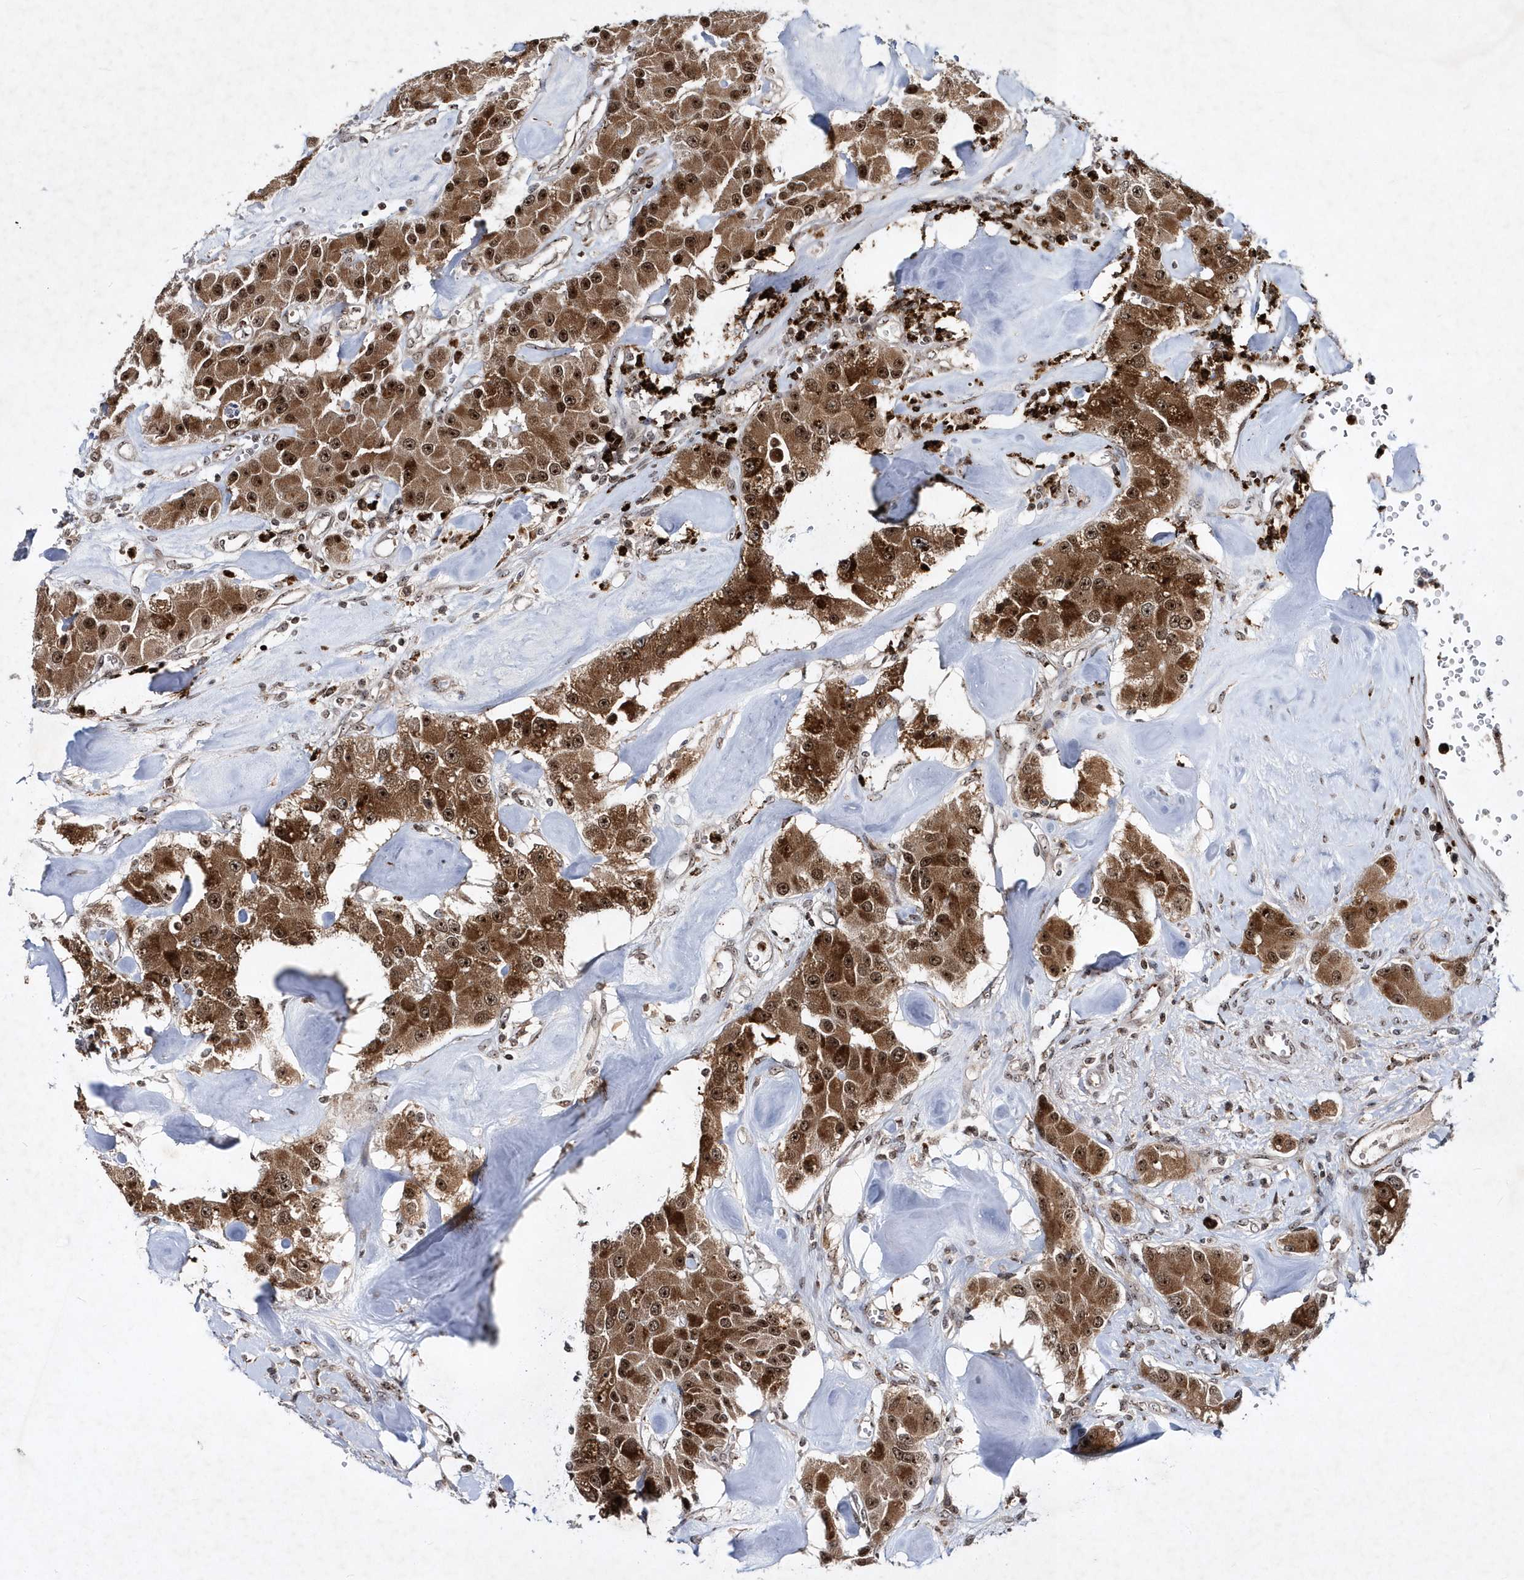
{"staining": {"intensity": "strong", "quantity": ">75%", "location": "cytoplasmic/membranous,nuclear"}, "tissue": "carcinoid", "cell_type": "Tumor cells", "image_type": "cancer", "snomed": [{"axis": "morphology", "description": "Carcinoid, malignant, NOS"}, {"axis": "topography", "description": "Pancreas"}], "caption": "IHC histopathology image of human carcinoid stained for a protein (brown), which reveals high levels of strong cytoplasmic/membranous and nuclear staining in approximately >75% of tumor cells.", "gene": "SOWAHB", "patient": {"sex": "male", "age": 41}}